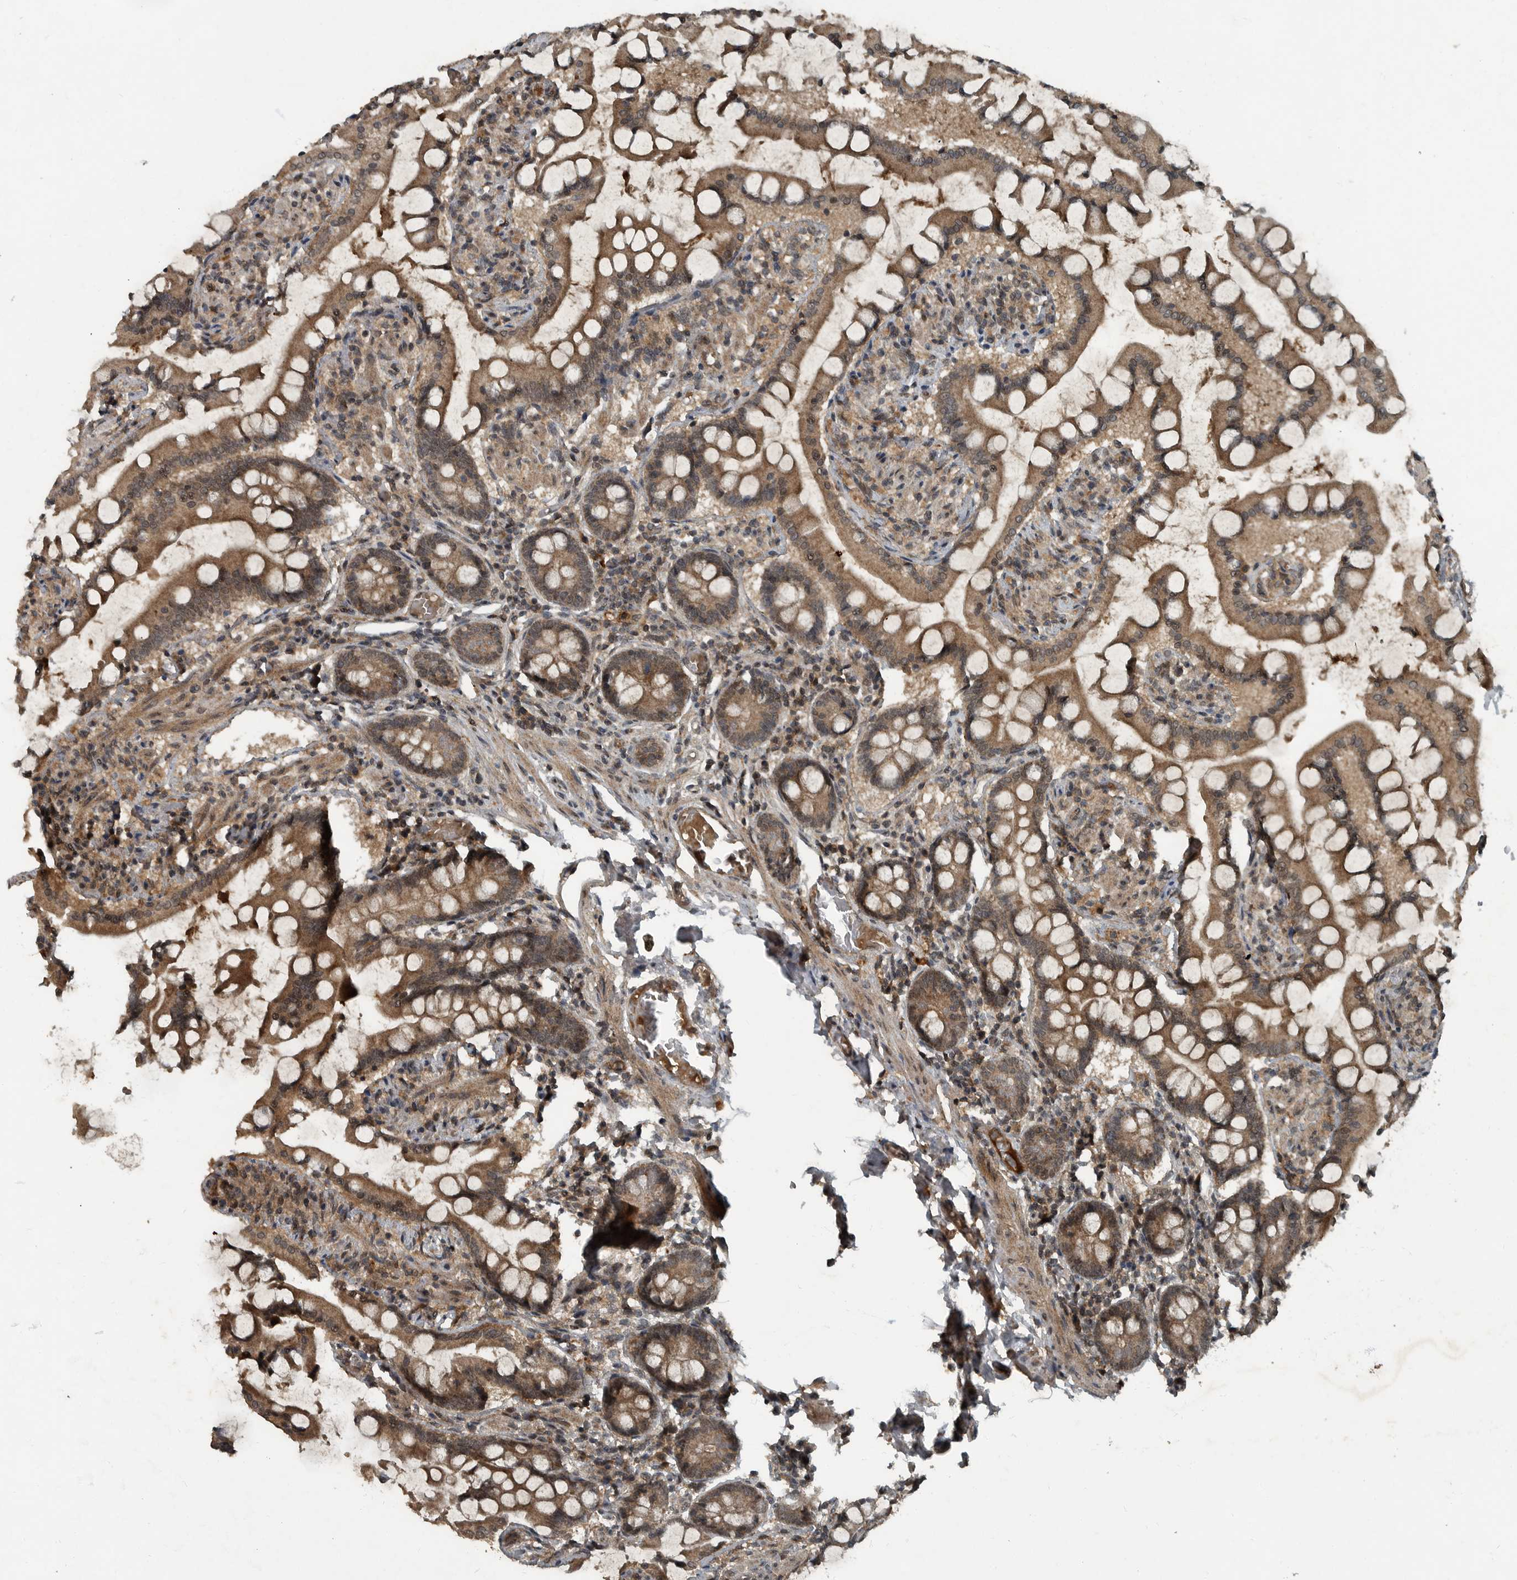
{"staining": {"intensity": "moderate", "quantity": ">75%", "location": "cytoplasmic/membranous,nuclear"}, "tissue": "small intestine", "cell_type": "Glandular cells", "image_type": "normal", "snomed": [{"axis": "morphology", "description": "Normal tissue, NOS"}, {"axis": "topography", "description": "Small intestine"}], "caption": "Immunohistochemical staining of normal human small intestine exhibits >75% levels of moderate cytoplasmic/membranous,nuclear protein expression in approximately >75% of glandular cells.", "gene": "FOXO1", "patient": {"sex": "male", "age": 41}}